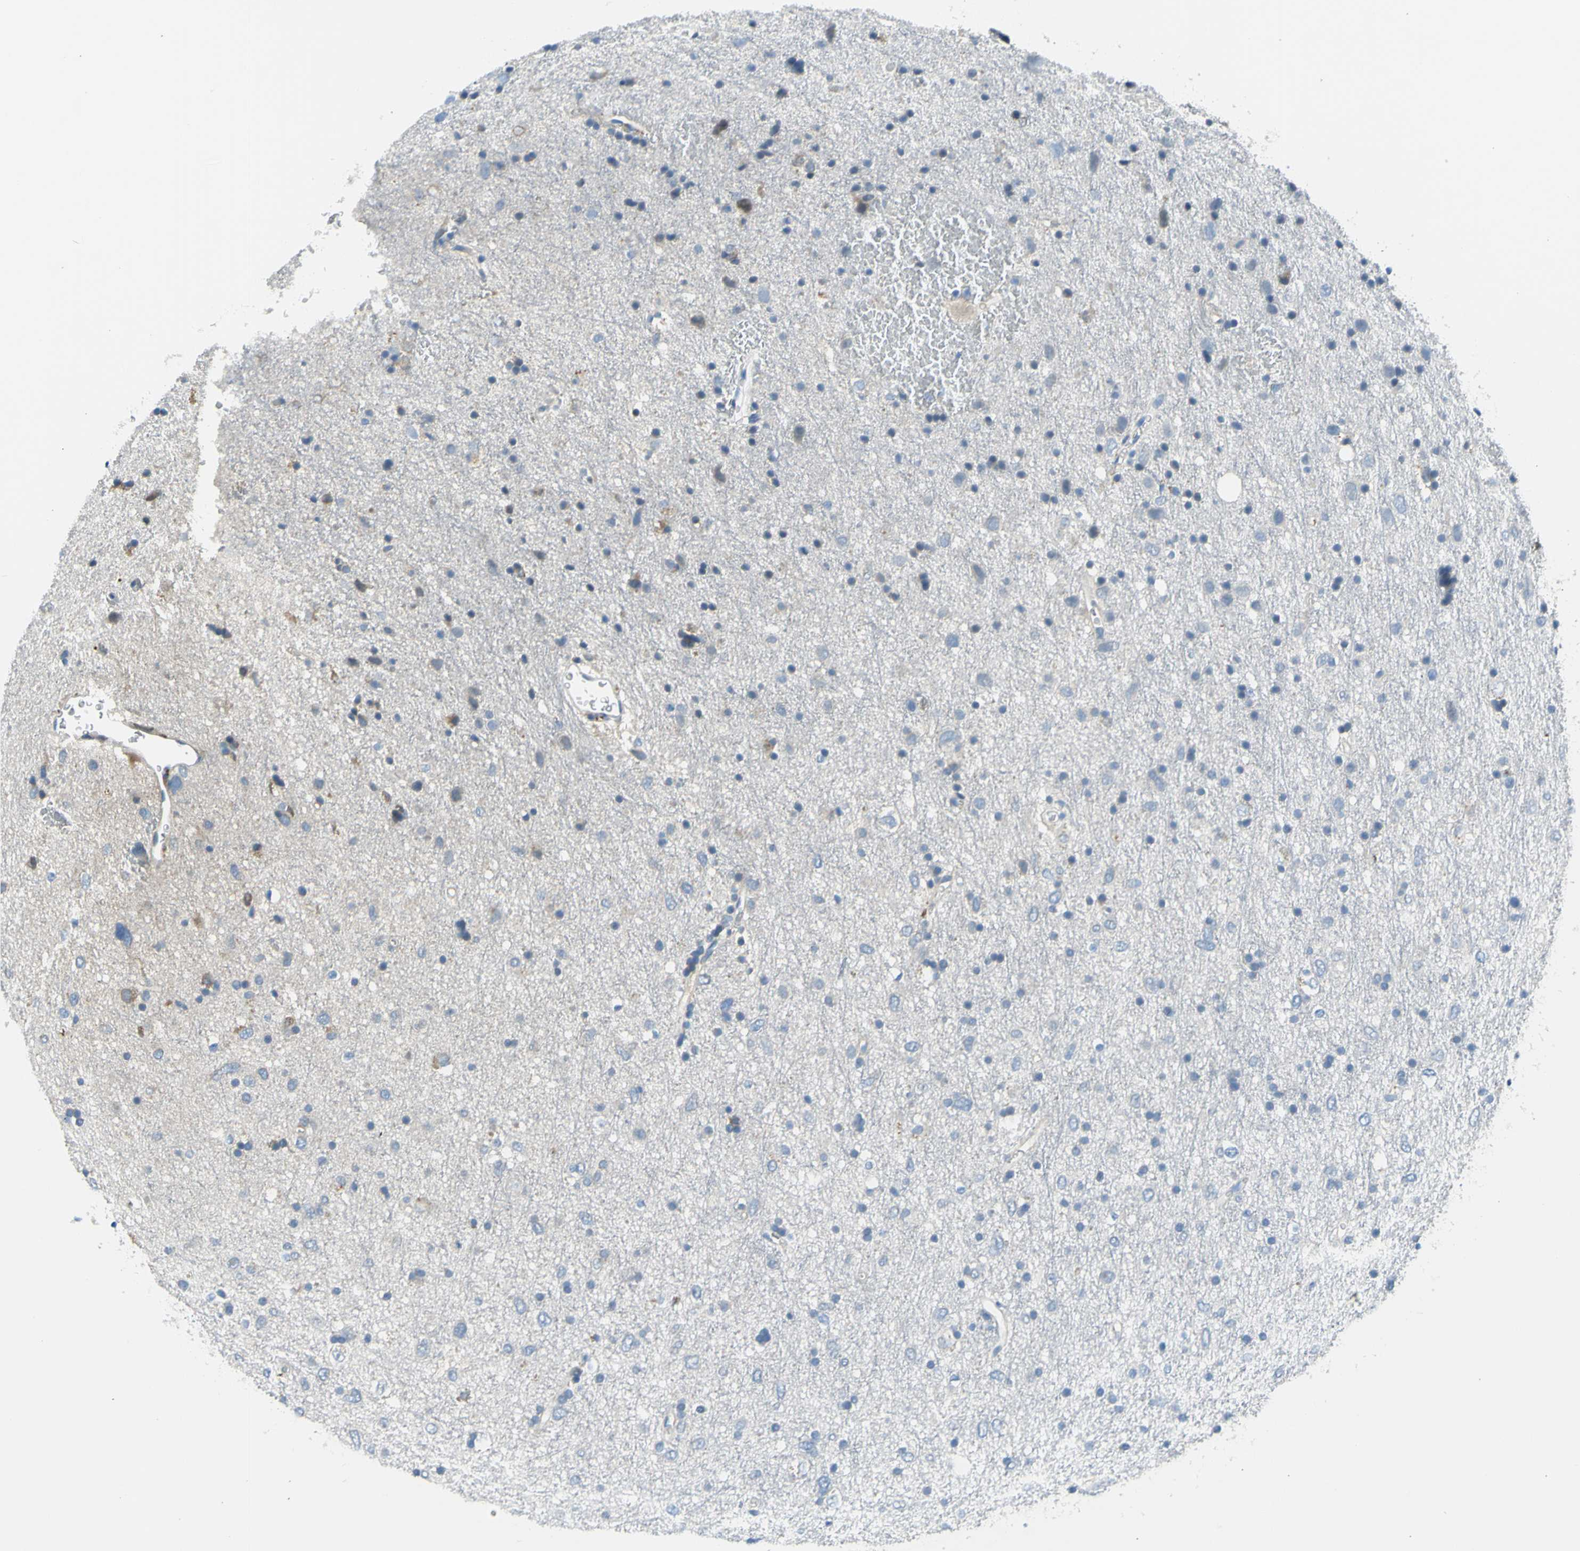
{"staining": {"intensity": "weak", "quantity": "<25%", "location": "cytoplasmic/membranous"}, "tissue": "glioma", "cell_type": "Tumor cells", "image_type": "cancer", "snomed": [{"axis": "morphology", "description": "Glioma, malignant, Low grade"}, {"axis": "topography", "description": "Brain"}], "caption": "Protein analysis of glioma displays no significant staining in tumor cells.", "gene": "NPHP3", "patient": {"sex": "male", "age": 77}}